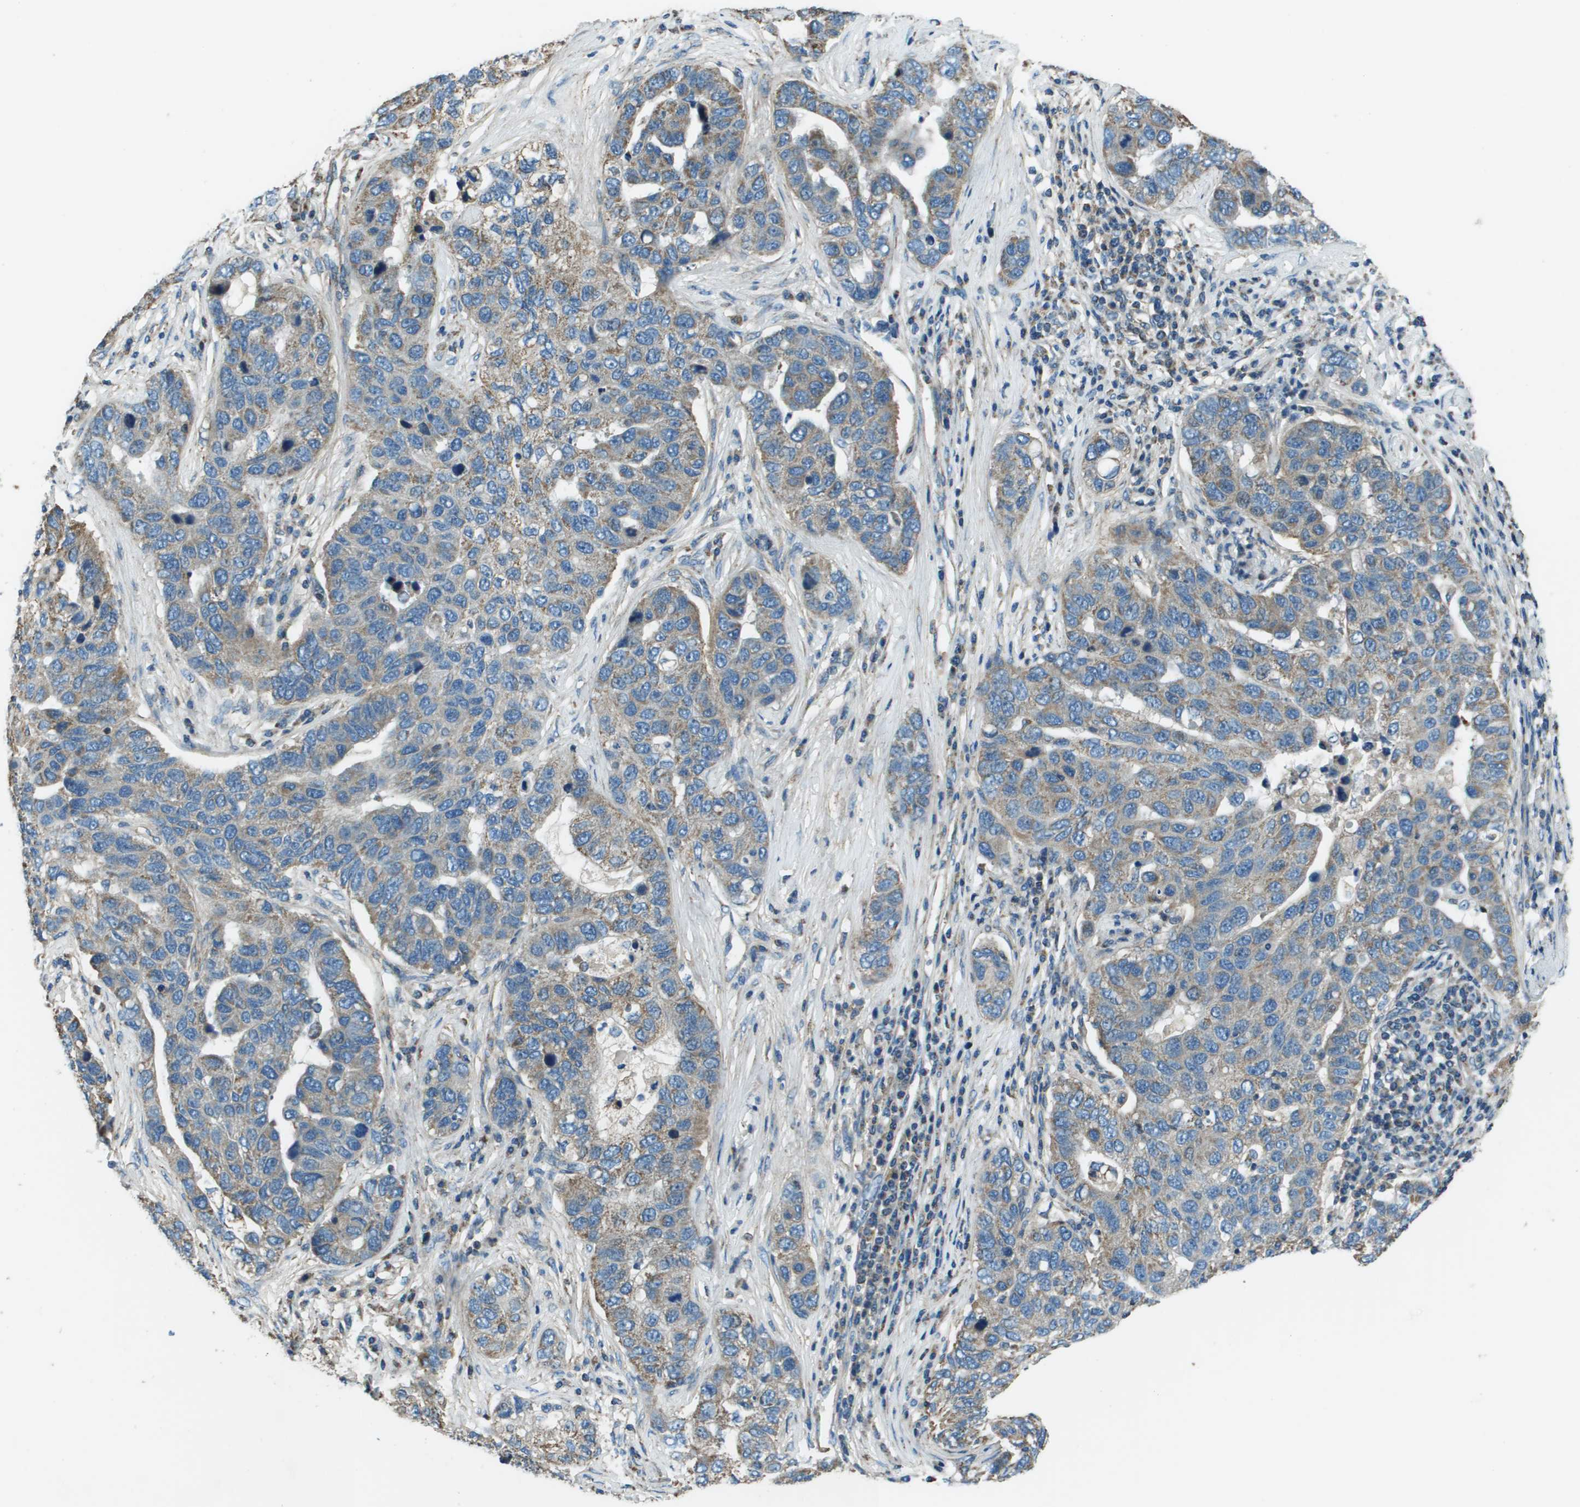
{"staining": {"intensity": "weak", "quantity": "25%-75%", "location": "cytoplasmic/membranous"}, "tissue": "pancreatic cancer", "cell_type": "Tumor cells", "image_type": "cancer", "snomed": [{"axis": "morphology", "description": "Adenocarcinoma, NOS"}, {"axis": "topography", "description": "Pancreas"}], "caption": "A brown stain labels weak cytoplasmic/membranous expression of a protein in human pancreatic cancer tumor cells.", "gene": "TMEM51", "patient": {"sex": "female", "age": 61}}